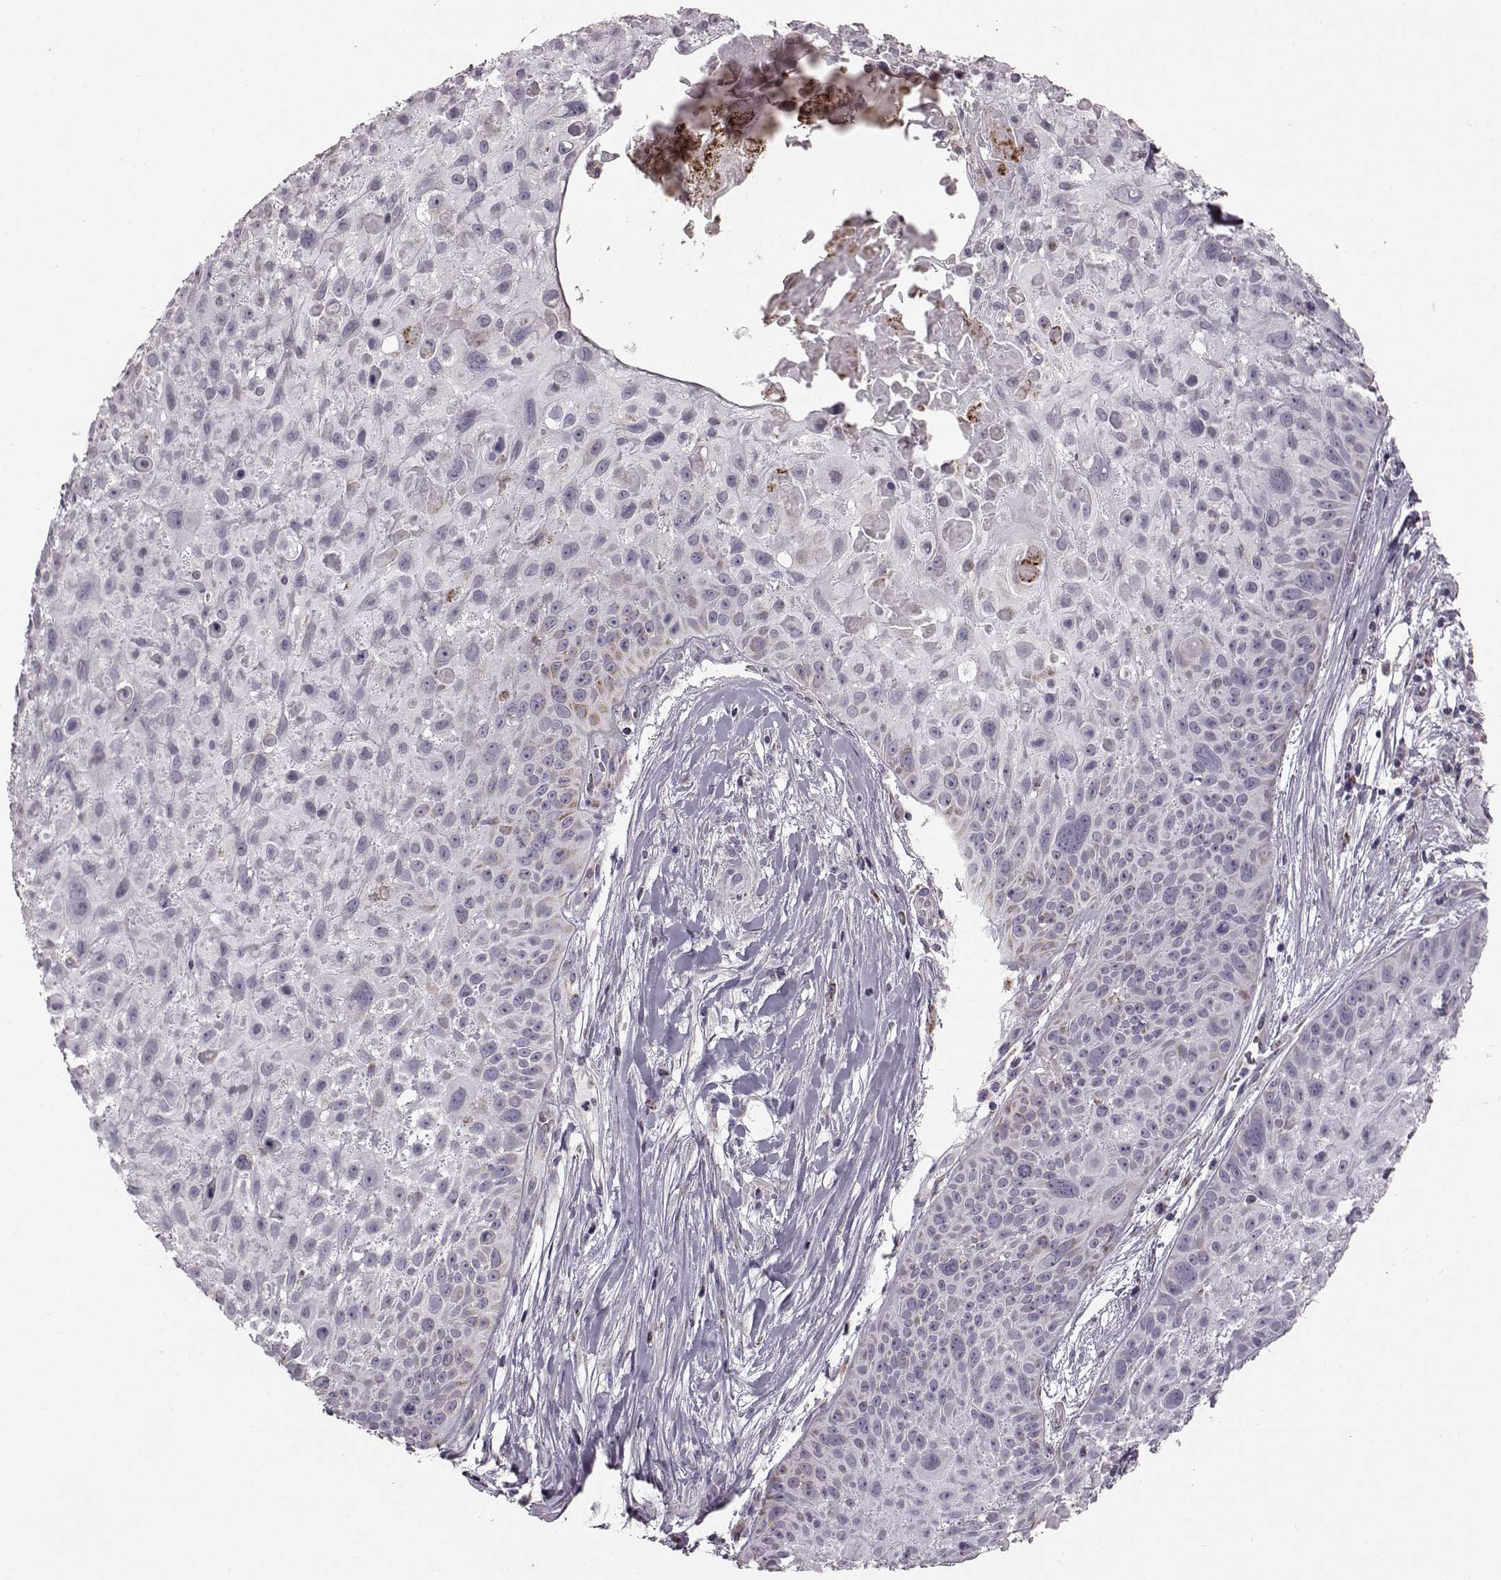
{"staining": {"intensity": "moderate", "quantity": "<25%", "location": "cytoplasmic/membranous"}, "tissue": "skin cancer", "cell_type": "Tumor cells", "image_type": "cancer", "snomed": [{"axis": "morphology", "description": "Squamous cell carcinoma, NOS"}, {"axis": "topography", "description": "Skin"}, {"axis": "topography", "description": "Anal"}], "caption": "Immunohistochemical staining of human squamous cell carcinoma (skin) shows moderate cytoplasmic/membranous protein staining in about <25% of tumor cells.", "gene": "ATP5MF", "patient": {"sex": "female", "age": 75}}